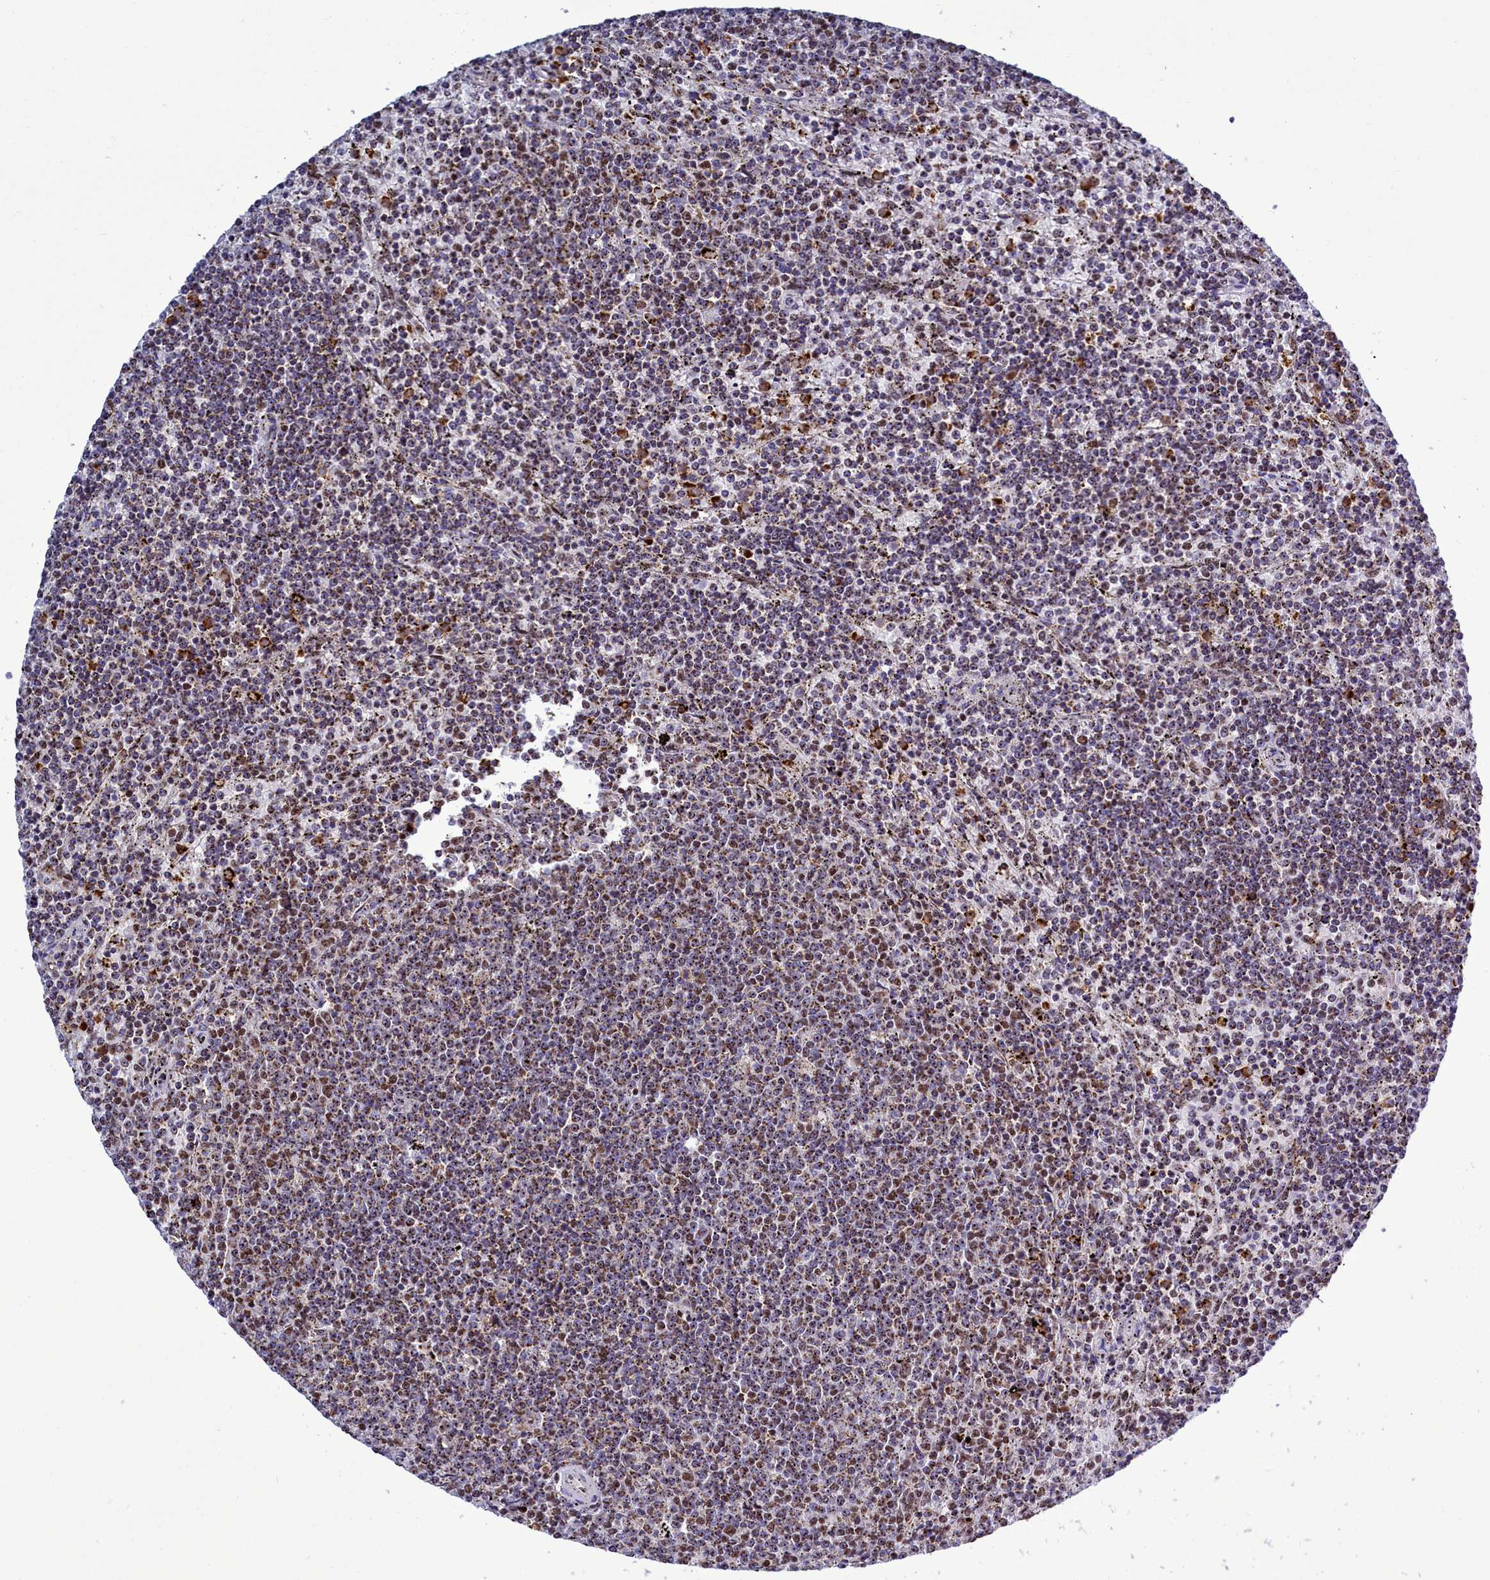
{"staining": {"intensity": "moderate", "quantity": "25%-75%", "location": "nuclear"}, "tissue": "lymphoma", "cell_type": "Tumor cells", "image_type": "cancer", "snomed": [{"axis": "morphology", "description": "Malignant lymphoma, non-Hodgkin's type, Low grade"}, {"axis": "topography", "description": "Spleen"}], "caption": "Human malignant lymphoma, non-Hodgkin's type (low-grade) stained with a protein marker reveals moderate staining in tumor cells.", "gene": "POM121L2", "patient": {"sex": "female", "age": 50}}